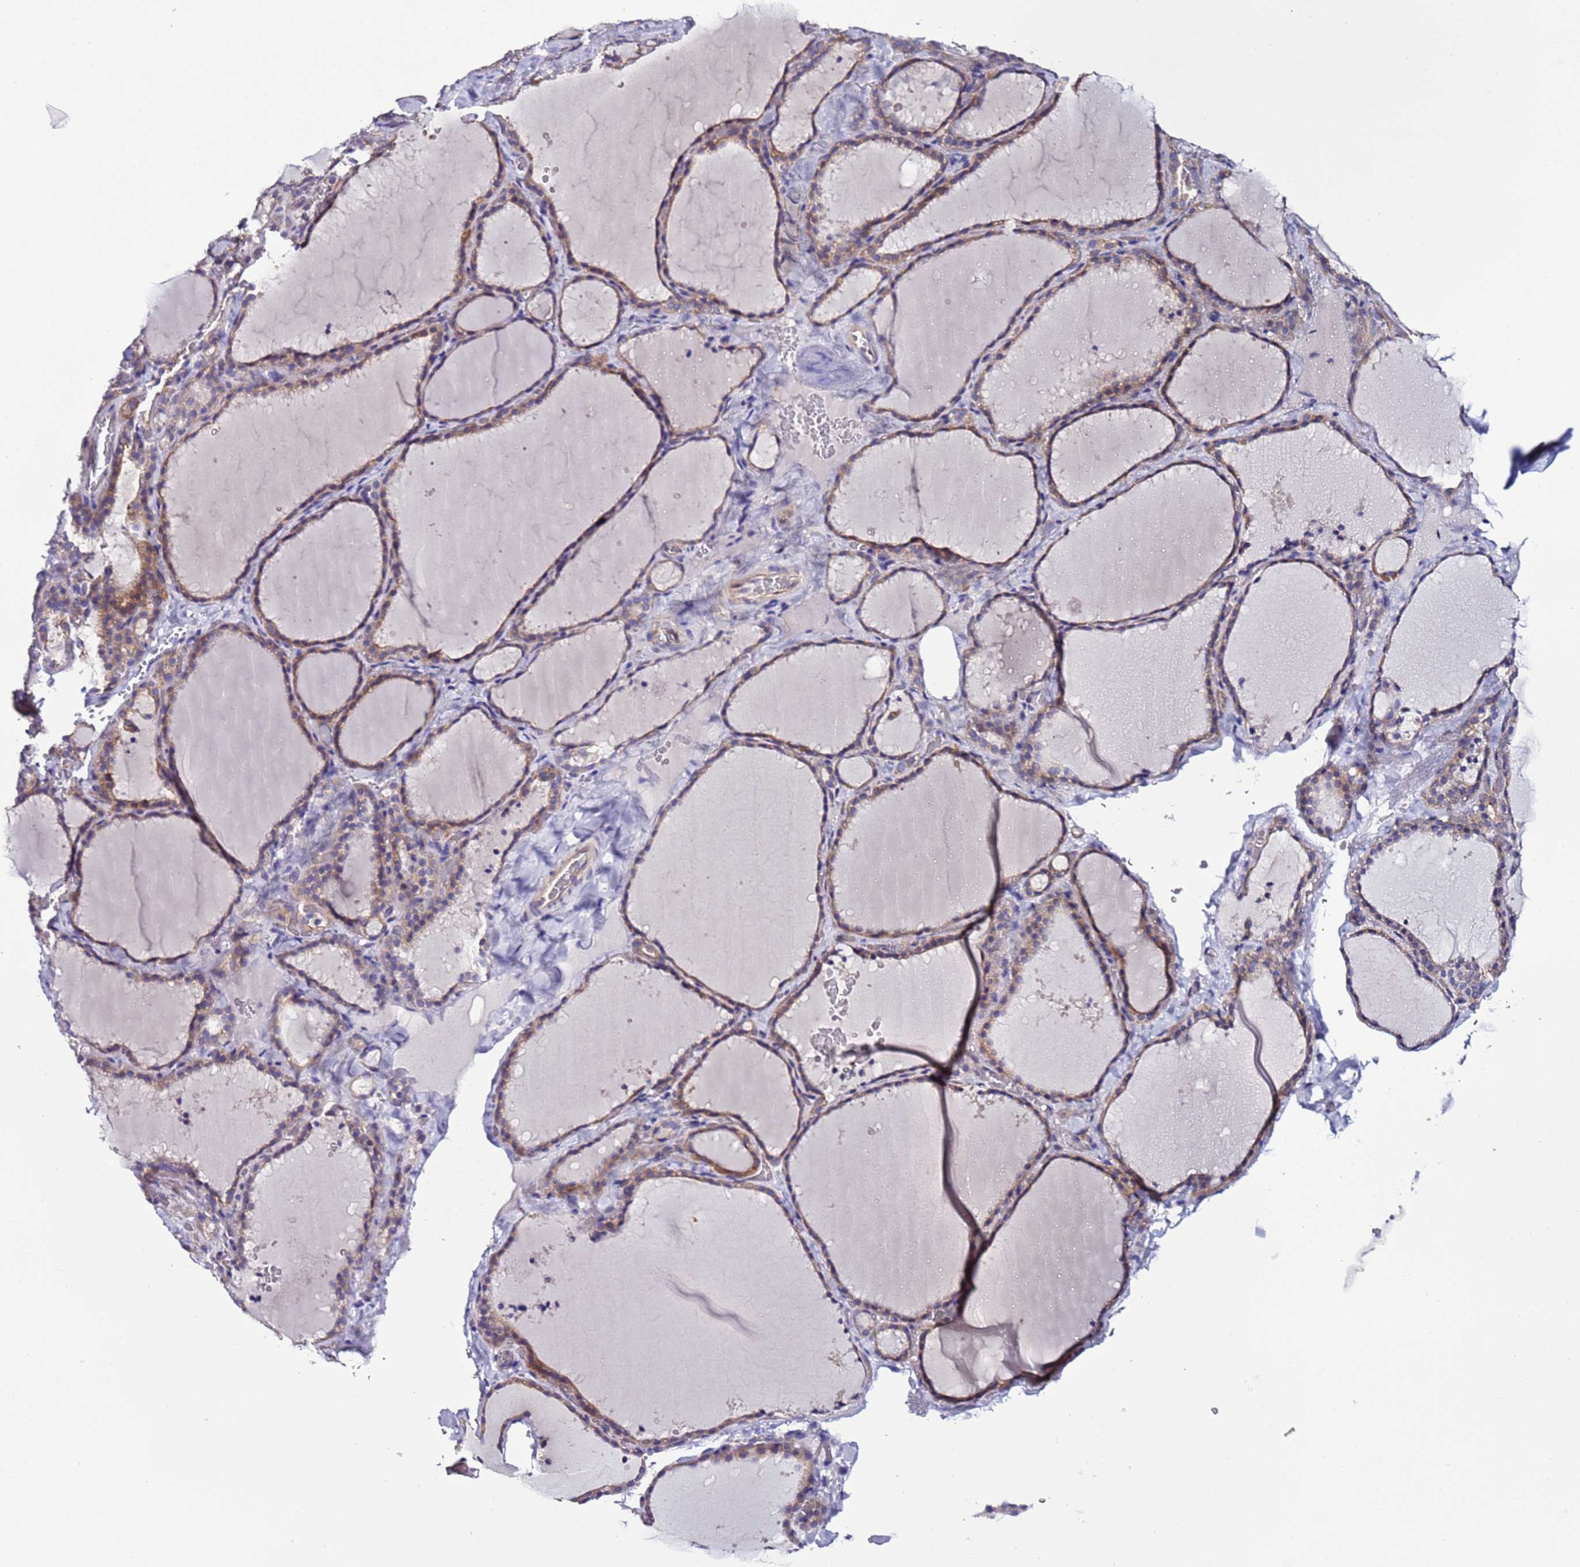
{"staining": {"intensity": "weak", "quantity": "25%-75%", "location": "cytoplasmic/membranous"}, "tissue": "thyroid gland", "cell_type": "Glandular cells", "image_type": "normal", "snomed": [{"axis": "morphology", "description": "Normal tissue, NOS"}, {"axis": "topography", "description": "Thyroid gland"}], "caption": "IHC histopathology image of unremarkable human thyroid gland stained for a protein (brown), which exhibits low levels of weak cytoplasmic/membranous expression in approximately 25%-75% of glandular cells.", "gene": "SPCS1", "patient": {"sex": "female", "age": 22}}